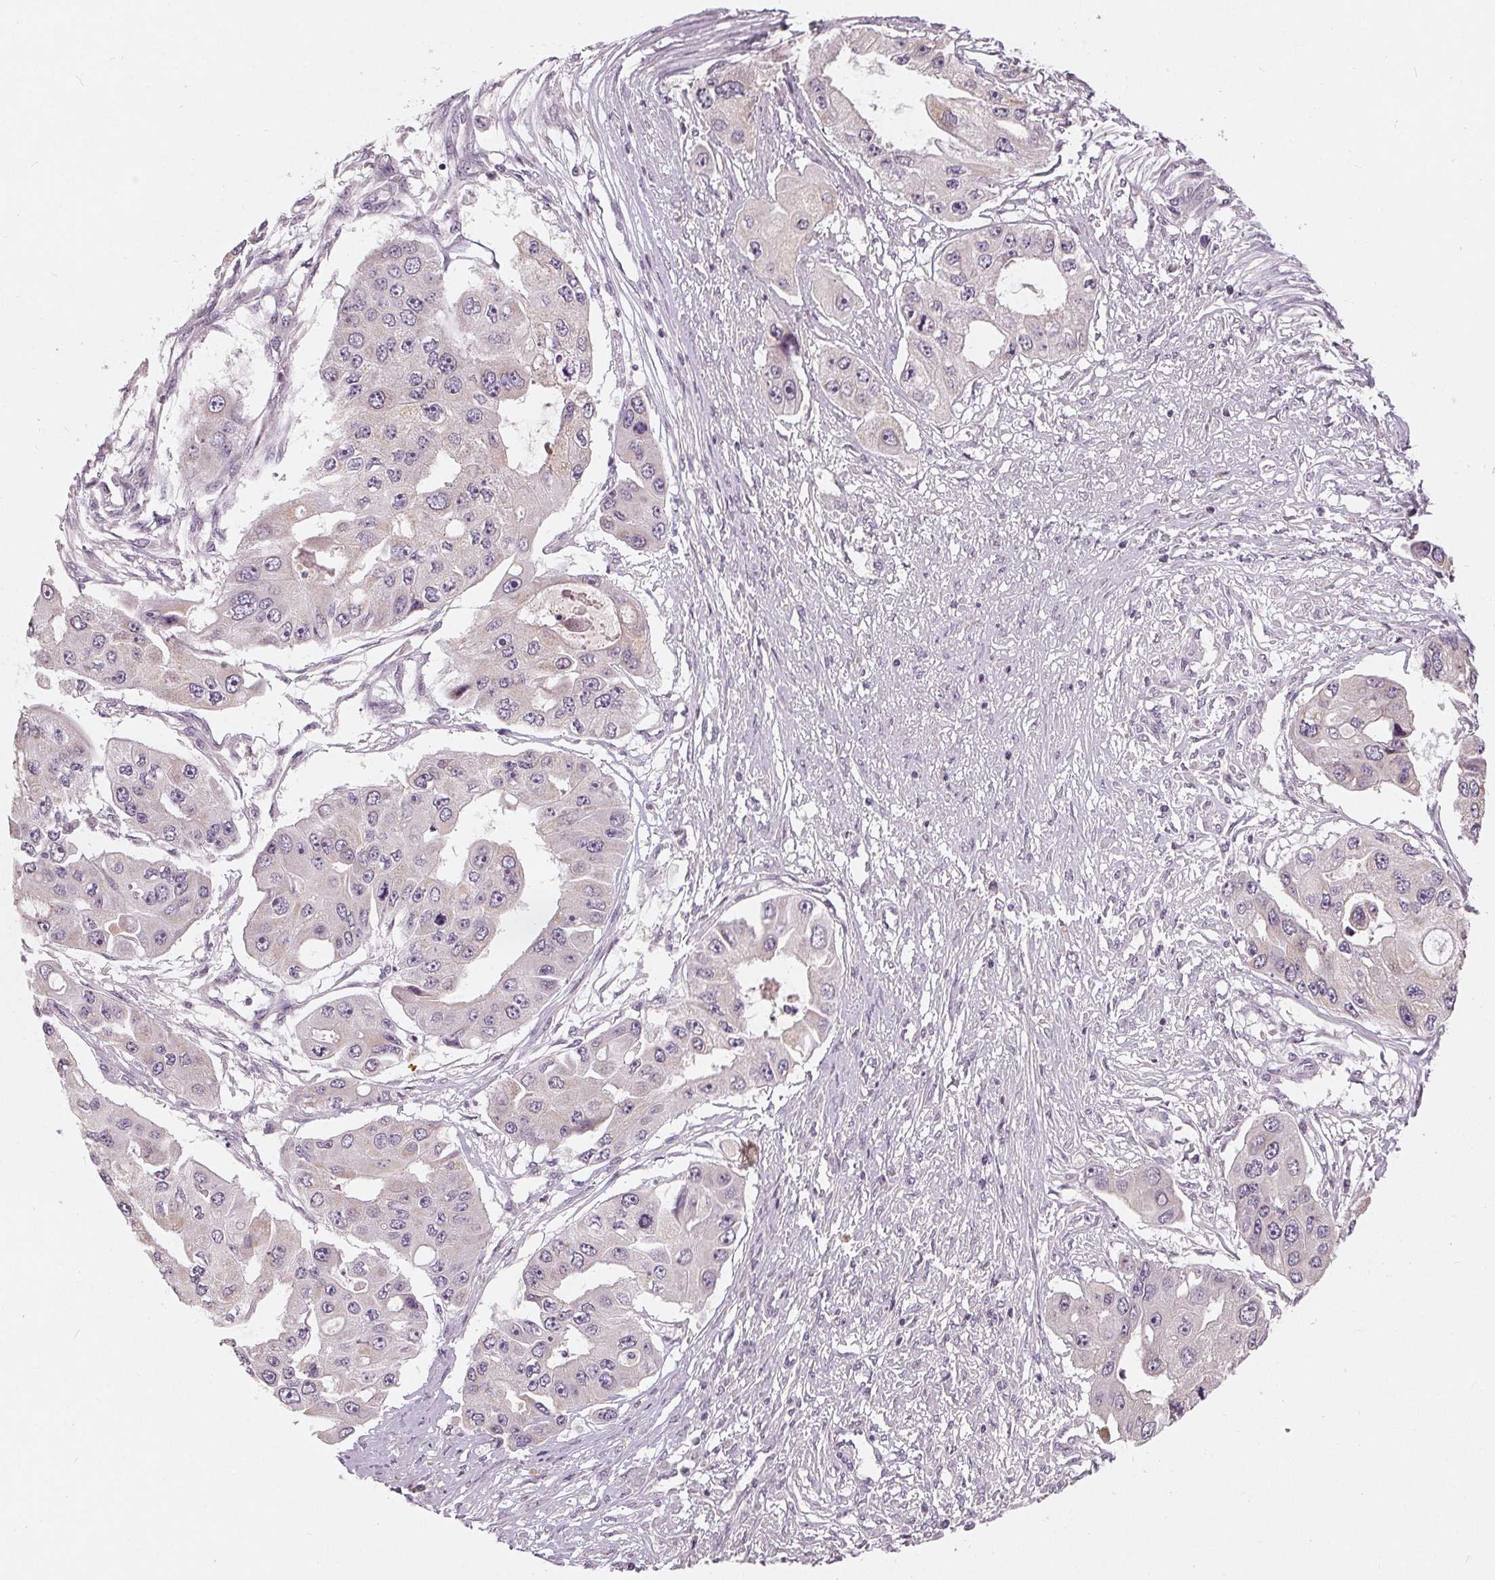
{"staining": {"intensity": "weak", "quantity": "<25%", "location": "nuclear"}, "tissue": "ovarian cancer", "cell_type": "Tumor cells", "image_type": "cancer", "snomed": [{"axis": "morphology", "description": "Cystadenocarcinoma, serous, NOS"}, {"axis": "topography", "description": "Ovary"}], "caption": "A high-resolution image shows immunohistochemistry (IHC) staining of serous cystadenocarcinoma (ovarian), which demonstrates no significant expression in tumor cells. (DAB (3,3'-diaminobenzidine) immunohistochemistry (IHC) visualized using brightfield microscopy, high magnification).", "gene": "TRIM60", "patient": {"sex": "female", "age": 56}}